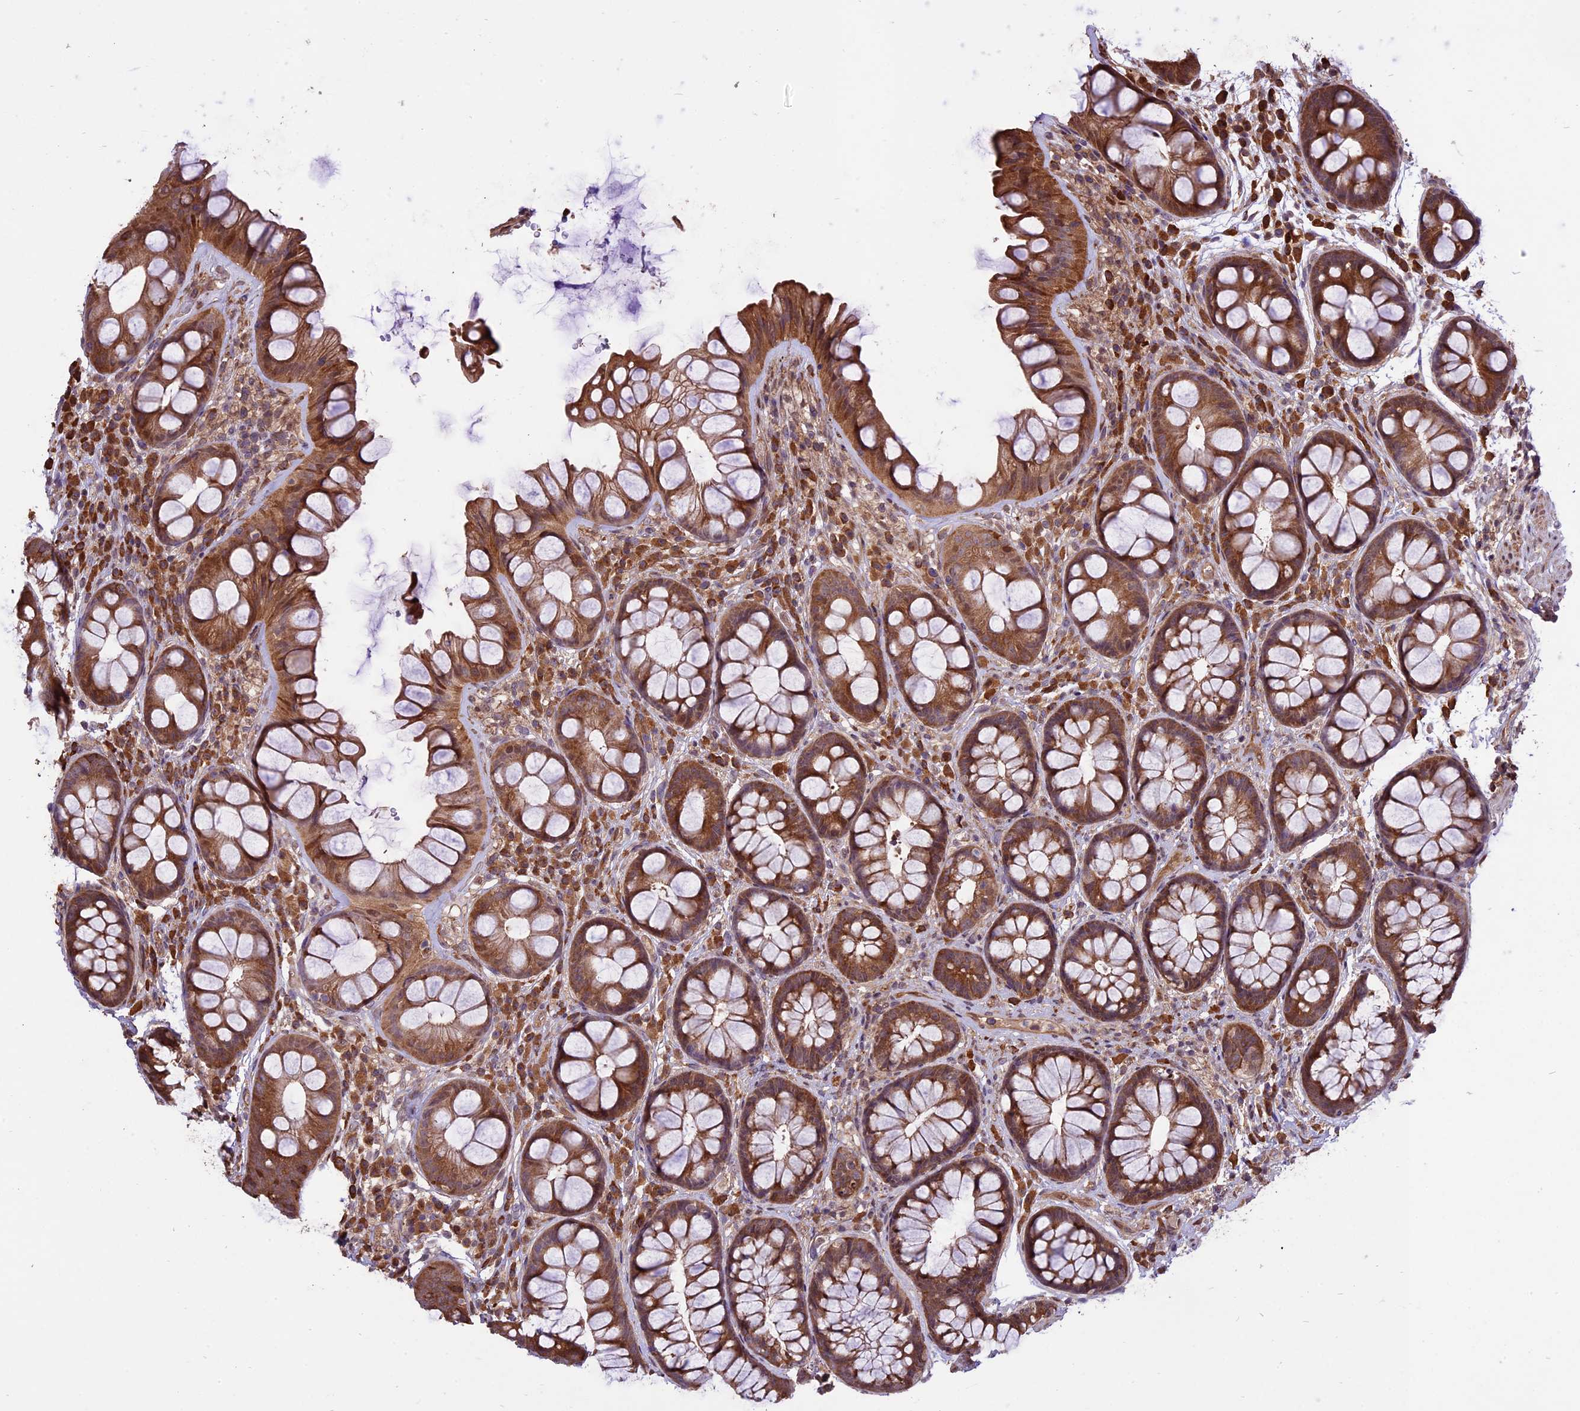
{"staining": {"intensity": "moderate", "quantity": ">75%", "location": "cytoplasmic/membranous"}, "tissue": "rectum", "cell_type": "Glandular cells", "image_type": "normal", "snomed": [{"axis": "morphology", "description": "Normal tissue, NOS"}, {"axis": "topography", "description": "Rectum"}], "caption": "Glandular cells exhibit moderate cytoplasmic/membranous positivity in about >75% of cells in benign rectum. Using DAB (3,3'-diaminobenzidine) (brown) and hematoxylin (blue) stains, captured at high magnification using brightfield microscopy.", "gene": "HDAC5", "patient": {"sex": "male", "age": 74}}